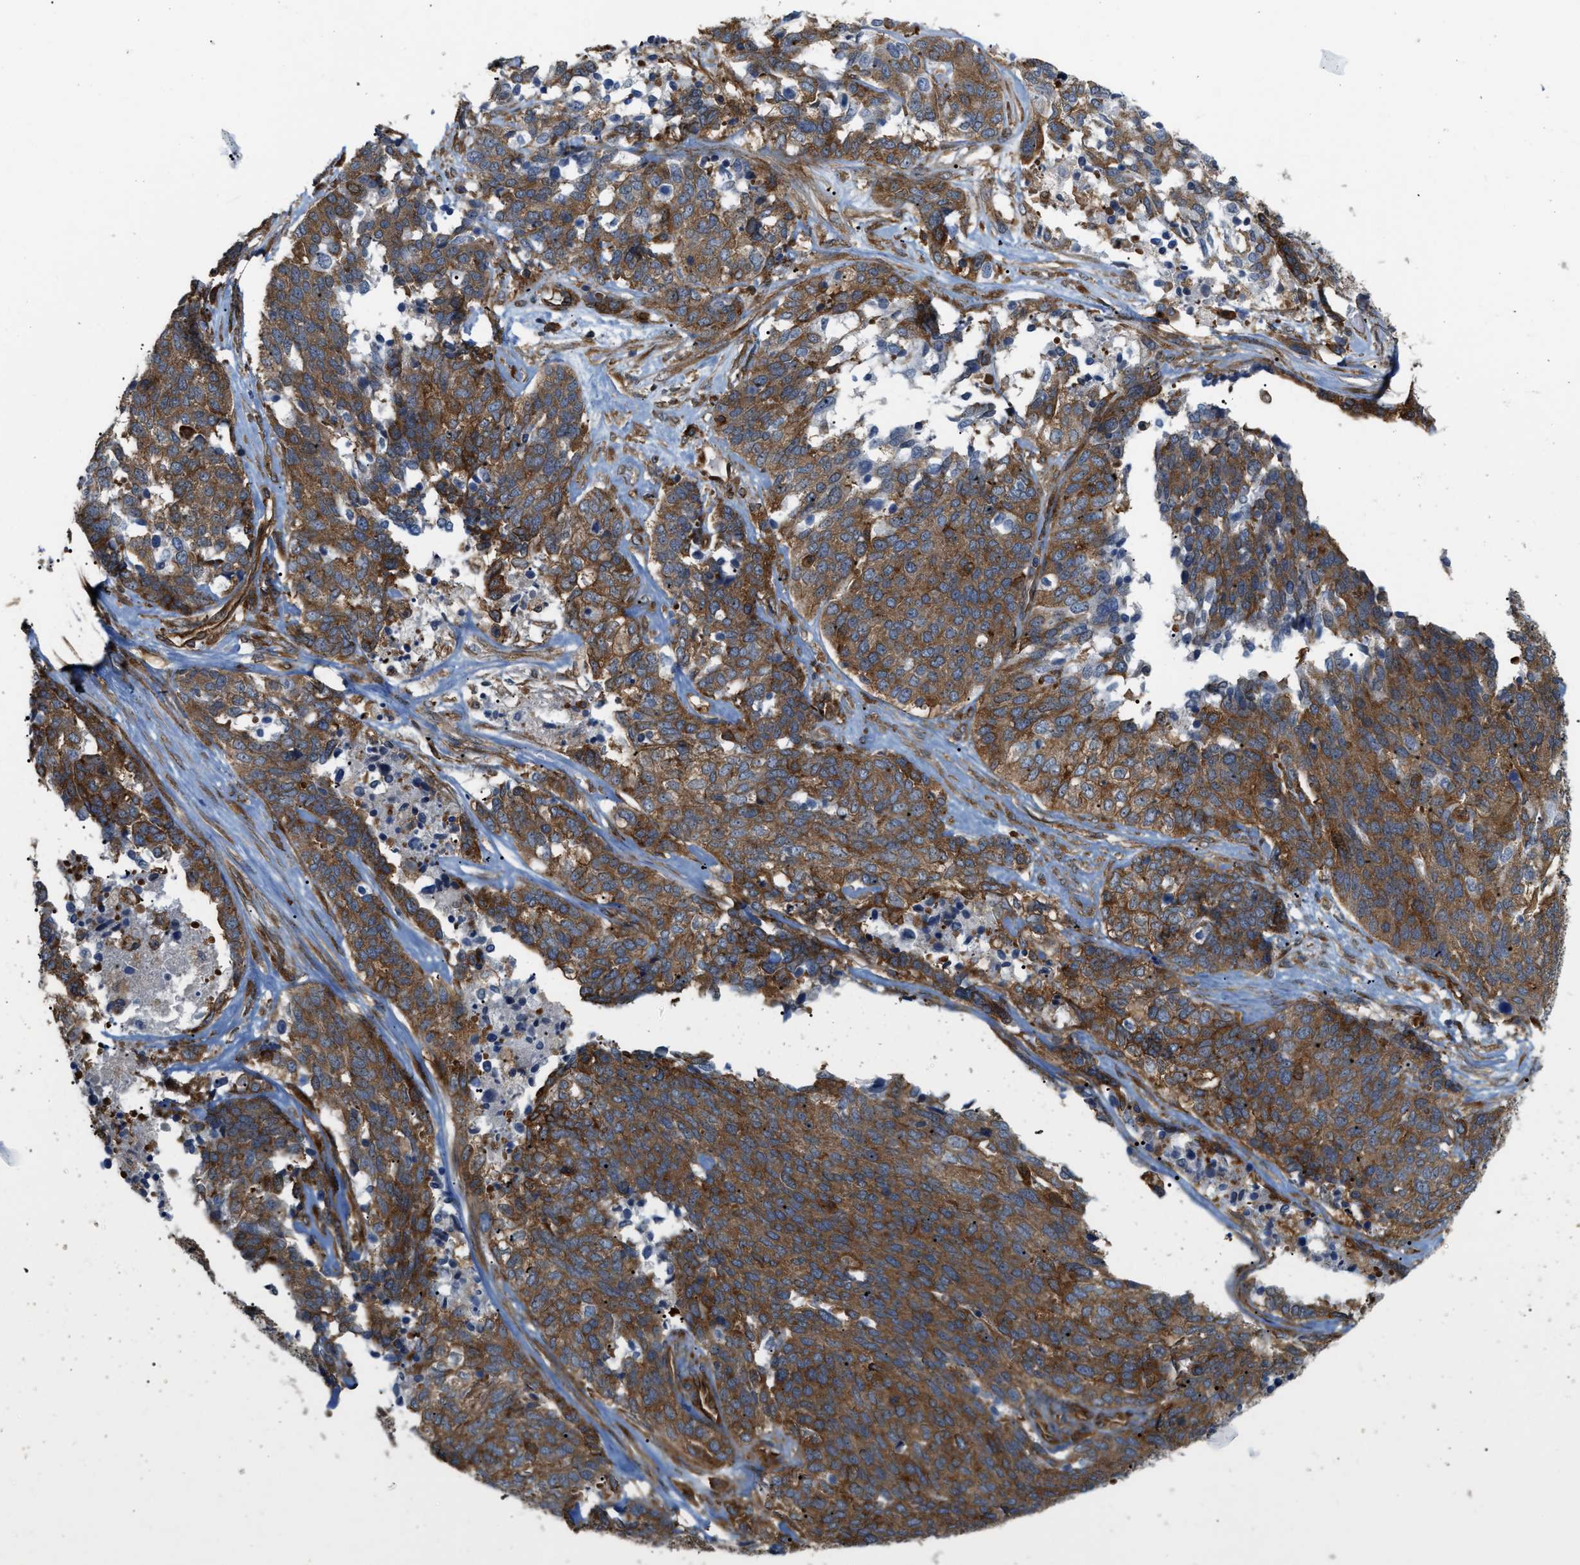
{"staining": {"intensity": "strong", "quantity": ">75%", "location": "cytoplasmic/membranous"}, "tissue": "ovarian cancer", "cell_type": "Tumor cells", "image_type": "cancer", "snomed": [{"axis": "morphology", "description": "Cystadenocarcinoma, serous, NOS"}, {"axis": "topography", "description": "Ovary"}], "caption": "This photomicrograph exhibits serous cystadenocarcinoma (ovarian) stained with immunohistochemistry (IHC) to label a protein in brown. The cytoplasmic/membranous of tumor cells show strong positivity for the protein. Nuclei are counter-stained blue.", "gene": "PICALM", "patient": {"sex": "female", "age": 44}}